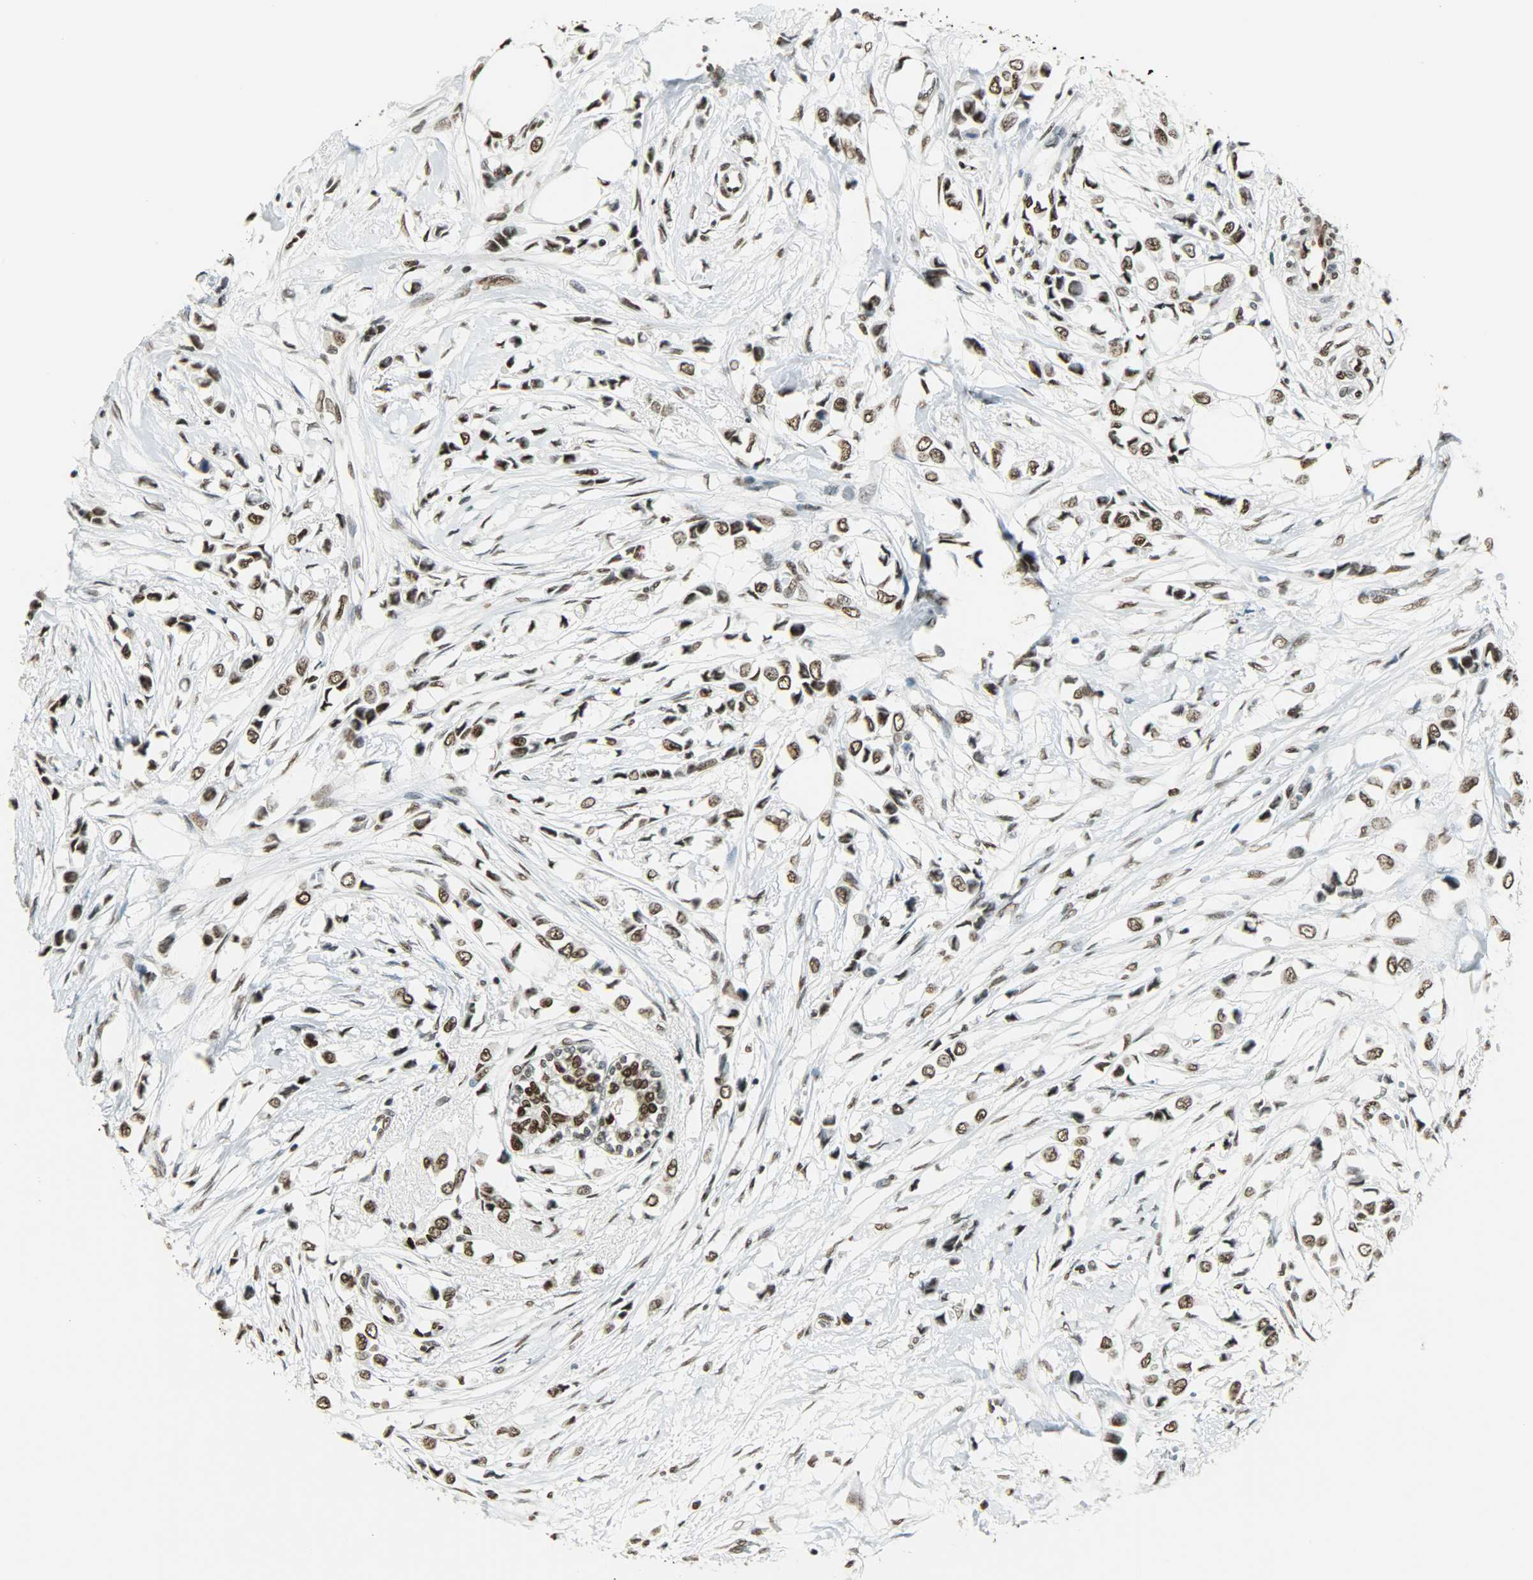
{"staining": {"intensity": "strong", "quantity": ">75%", "location": "nuclear"}, "tissue": "breast cancer", "cell_type": "Tumor cells", "image_type": "cancer", "snomed": [{"axis": "morphology", "description": "Lobular carcinoma"}, {"axis": "topography", "description": "Breast"}], "caption": "Strong nuclear positivity for a protein is present in approximately >75% of tumor cells of lobular carcinoma (breast) using immunohistochemistry (IHC).", "gene": "MYEF2", "patient": {"sex": "female", "age": 51}}